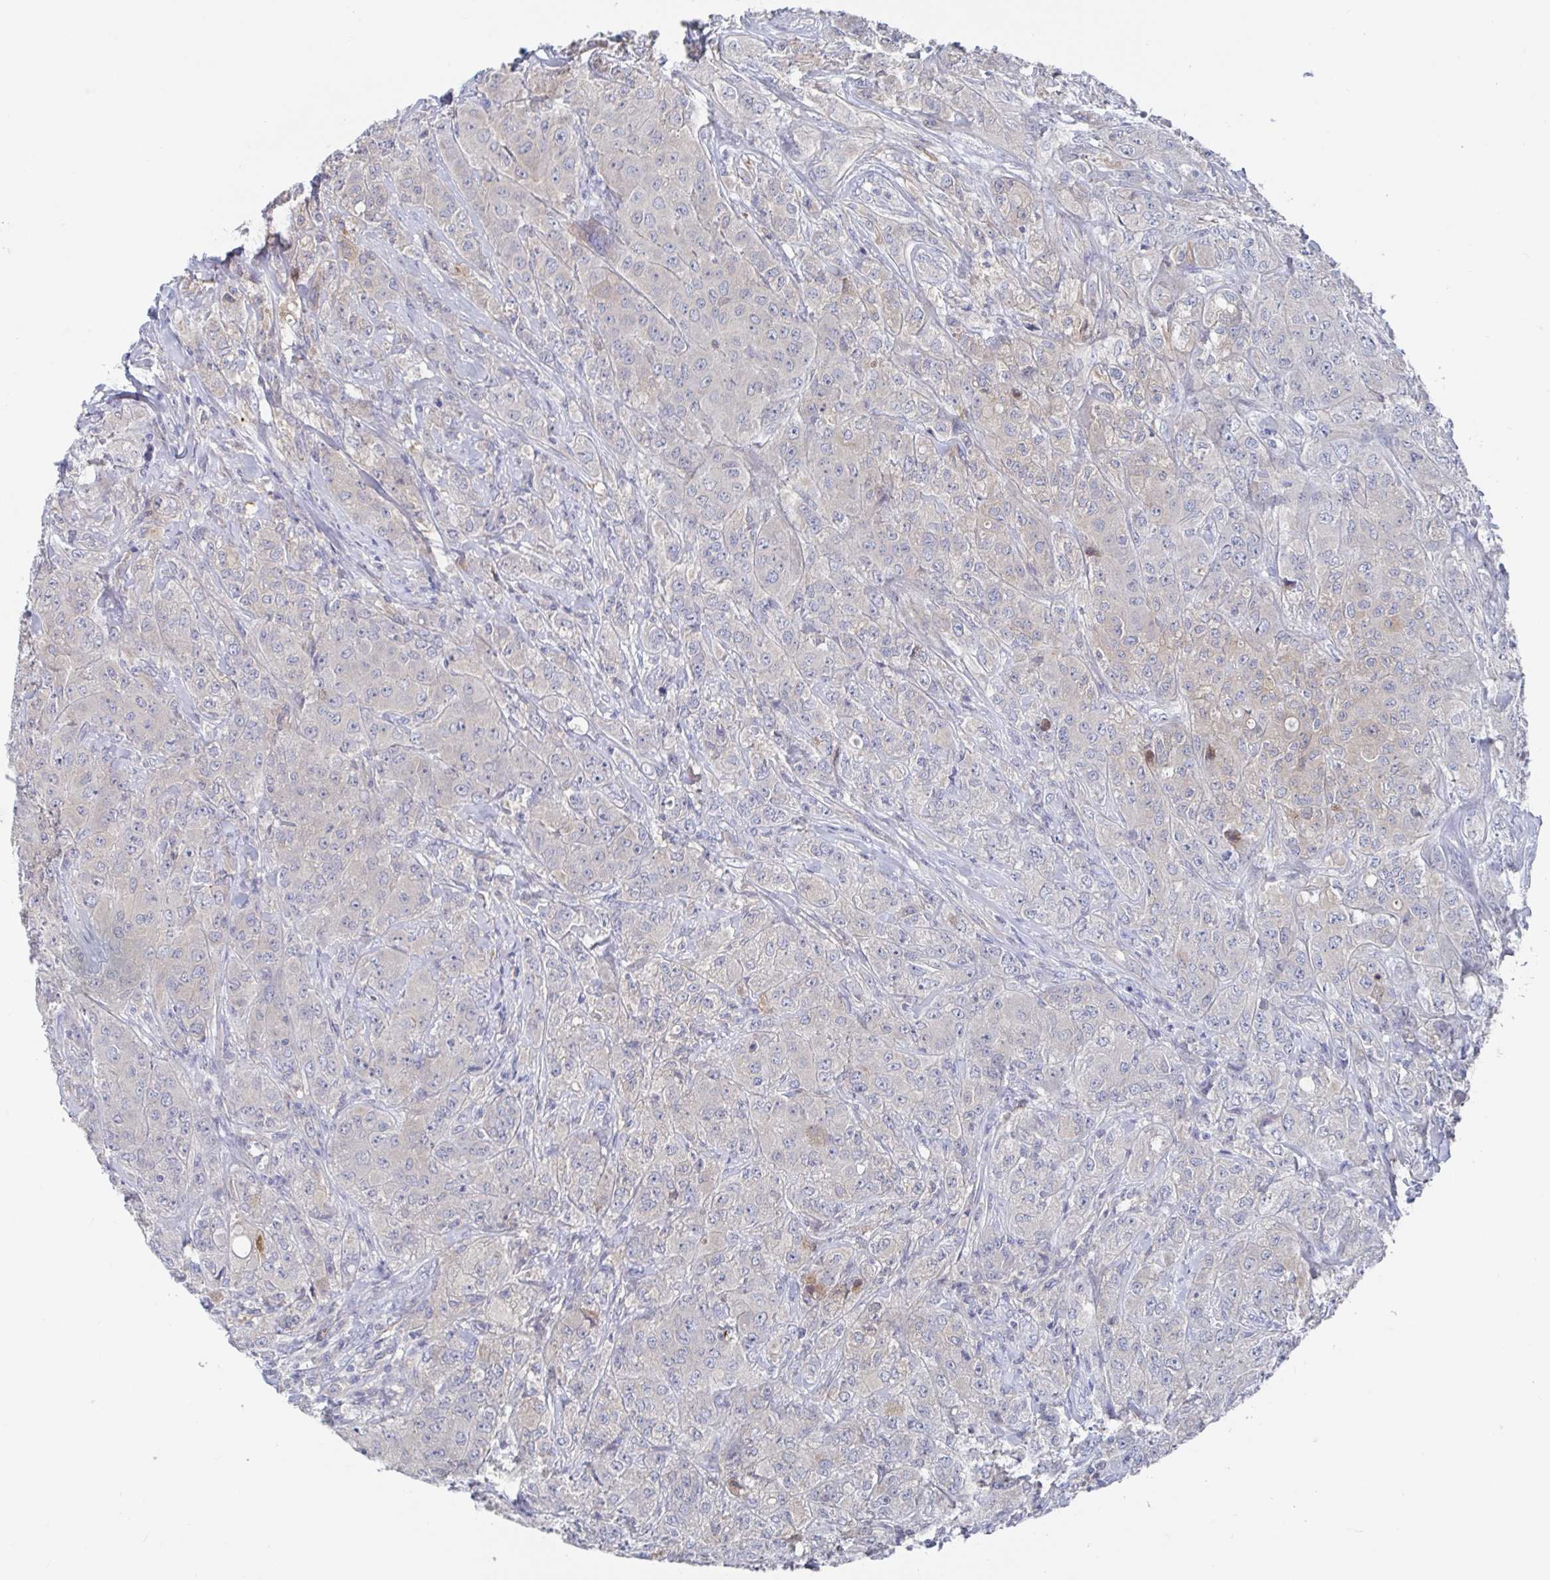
{"staining": {"intensity": "negative", "quantity": "none", "location": "none"}, "tissue": "breast cancer", "cell_type": "Tumor cells", "image_type": "cancer", "snomed": [{"axis": "morphology", "description": "Normal tissue, NOS"}, {"axis": "morphology", "description": "Duct carcinoma"}, {"axis": "topography", "description": "Breast"}], "caption": "An immunohistochemistry (IHC) photomicrograph of breast infiltrating ductal carcinoma is shown. There is no staining in tumor cells of breast infiltrating ductal carcinoma.", "gene": "GPR148", "patient": {"sex": "female", "age": 43}}